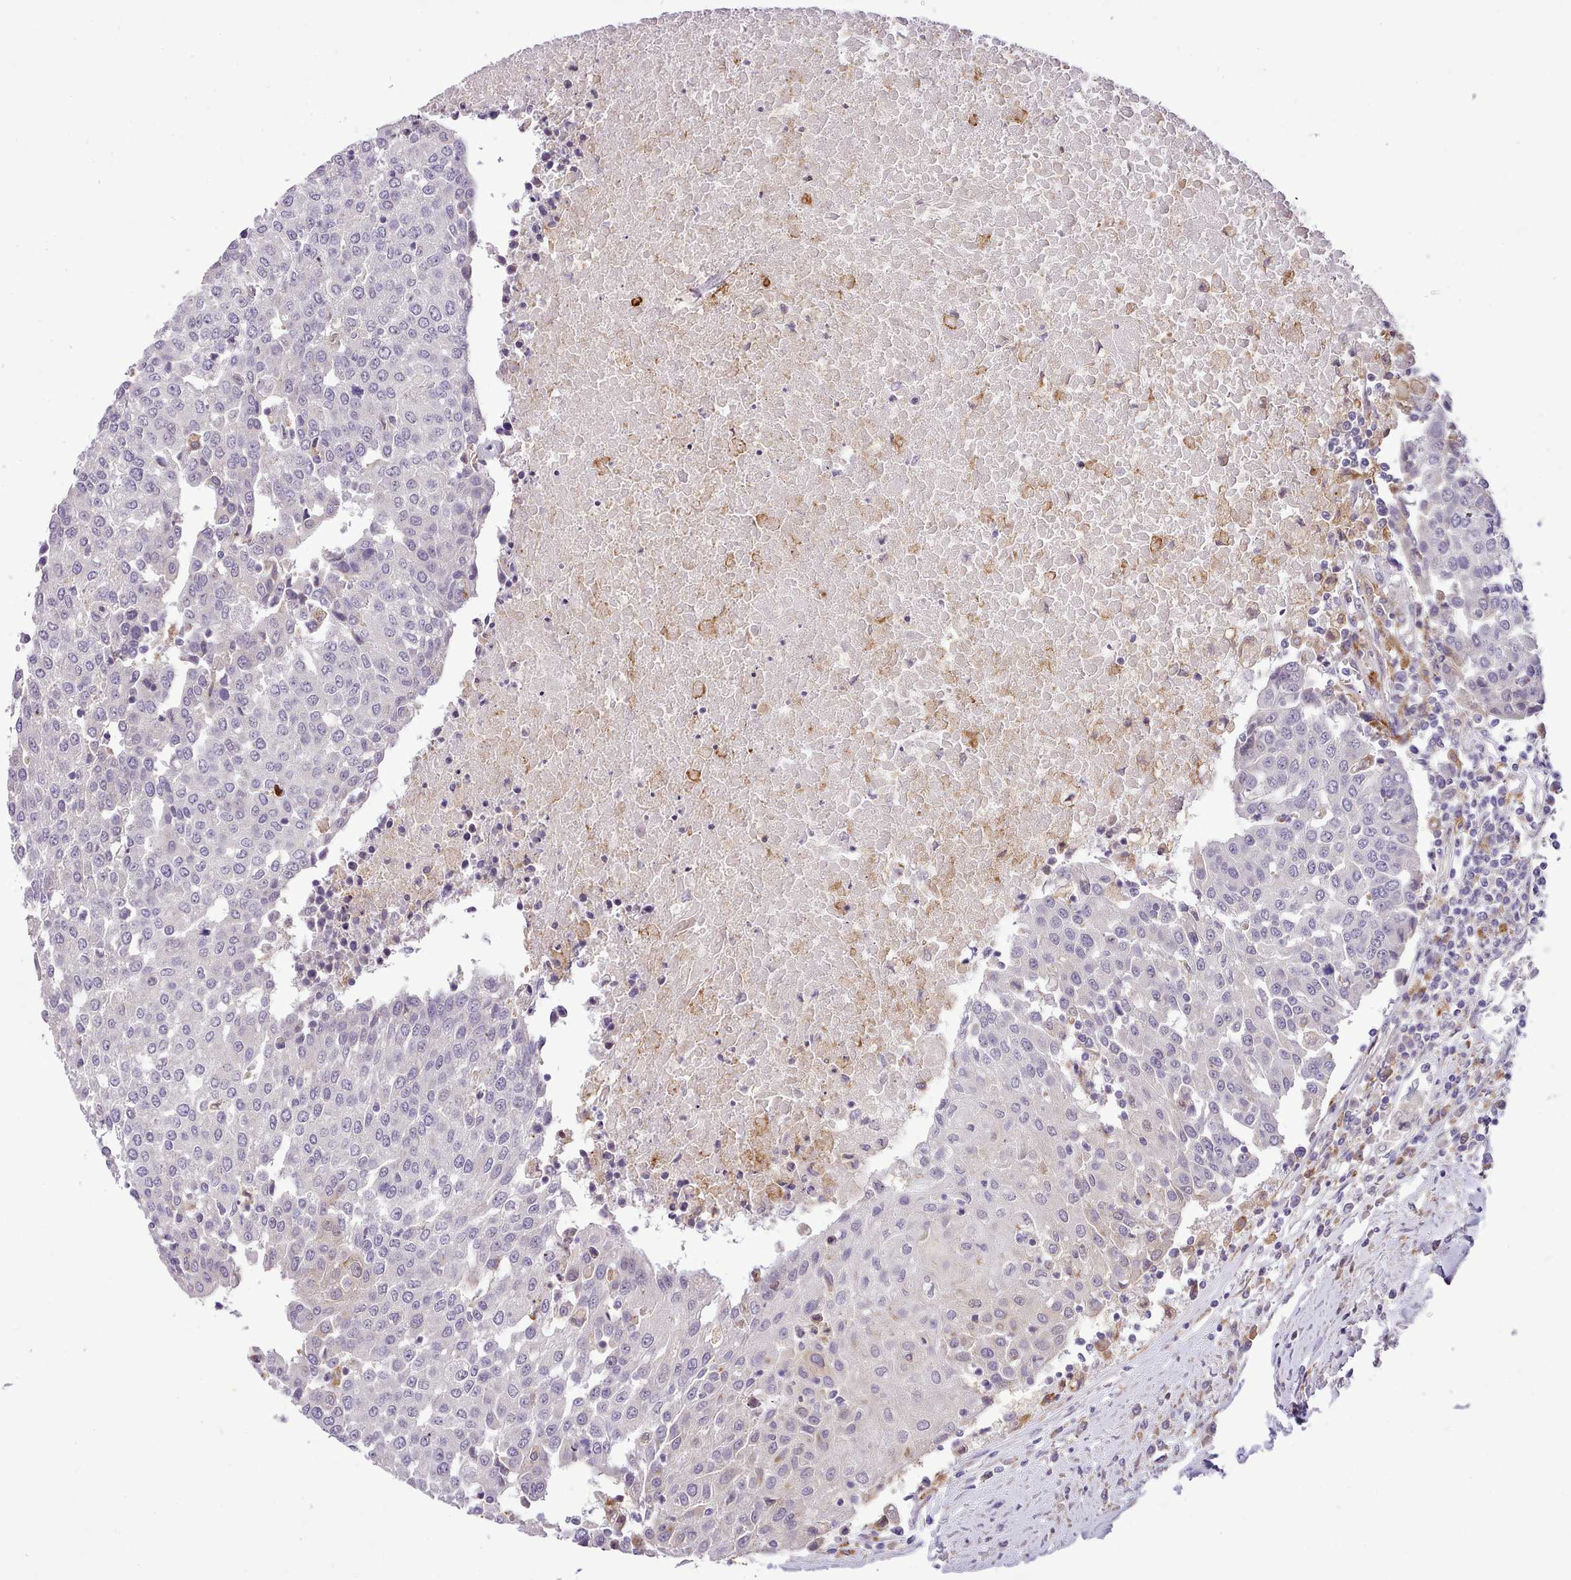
{"staining": {"intensity": "negative", "quantity": "none", "location": "none"}, "tissue": "urothelial cancer", "cell_type": "Tumor cells", "image_type": "cancer", "snomed": [{"axis": "morphology", "description": "Urothelial carcinoma, High grade"}, {"axis": "topography", "description": "Urinary bladder"}], "caption": "Immunohistochemistry histopathology image of human urothelial cancer stained for a protein (brown), which displays no positivity in tumor cells. (DAB (3,3'-diaminobenzidine) immunohistochemistry visualized using brightfield microscopy, high magnification).", "gene": "FAM83E", "patient": {"sex": "female", "age": 85}}